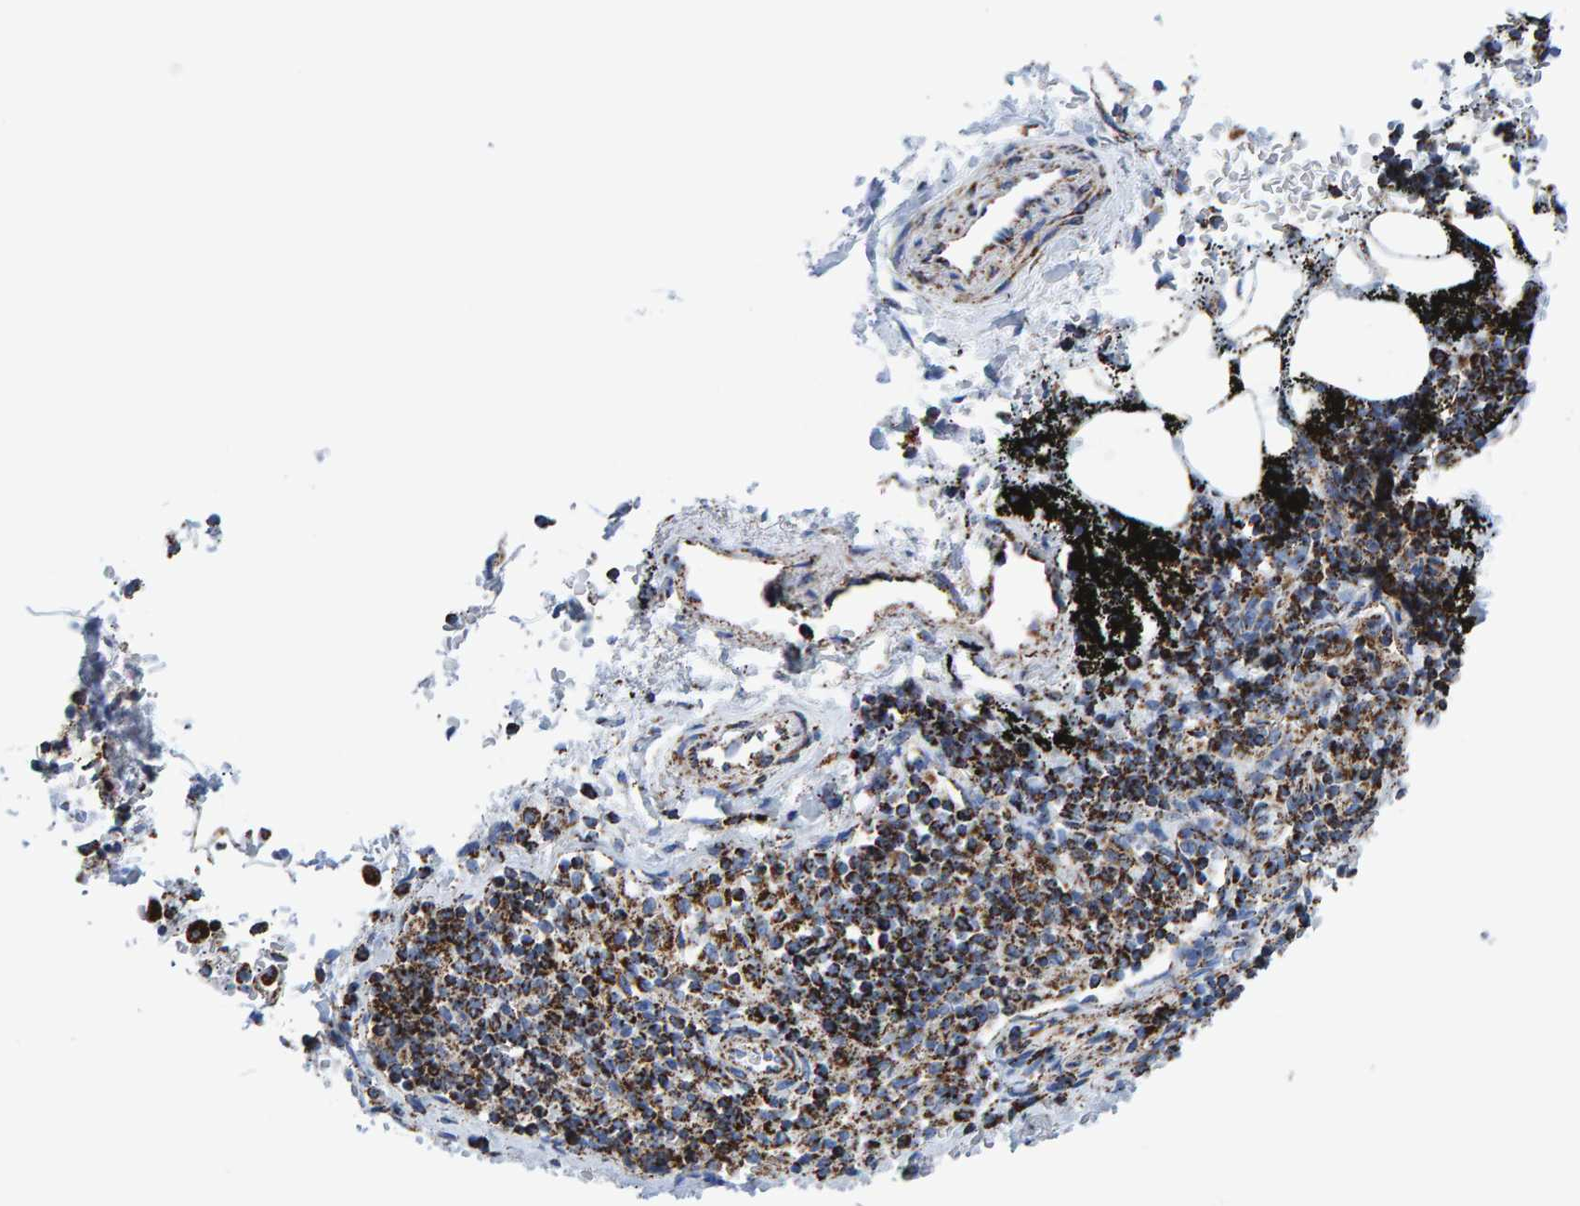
{"staining": {"intensity": "moderate", "quantity": ">75%", "location": "cytoplasmic/membranous"}, "tissue": "adipose tissue", "cell_type": "Adipocytes", "image_type": "normal", "snomed": [{"axis": "morphology", "description": "Normal tissue, NOS"}, {"axis": "topography", "description": "Cartilage tissue"}, {"axis": "topography", "description": "Lung"}], "caption": "Protein staining shows moderate cytoplasmic/membranous staining in approximately >75% of adipocytes in unremarkable adipose tissue.", "gene": "ENSG00000262660", "patient": {"sex": "female", "age": 77}}